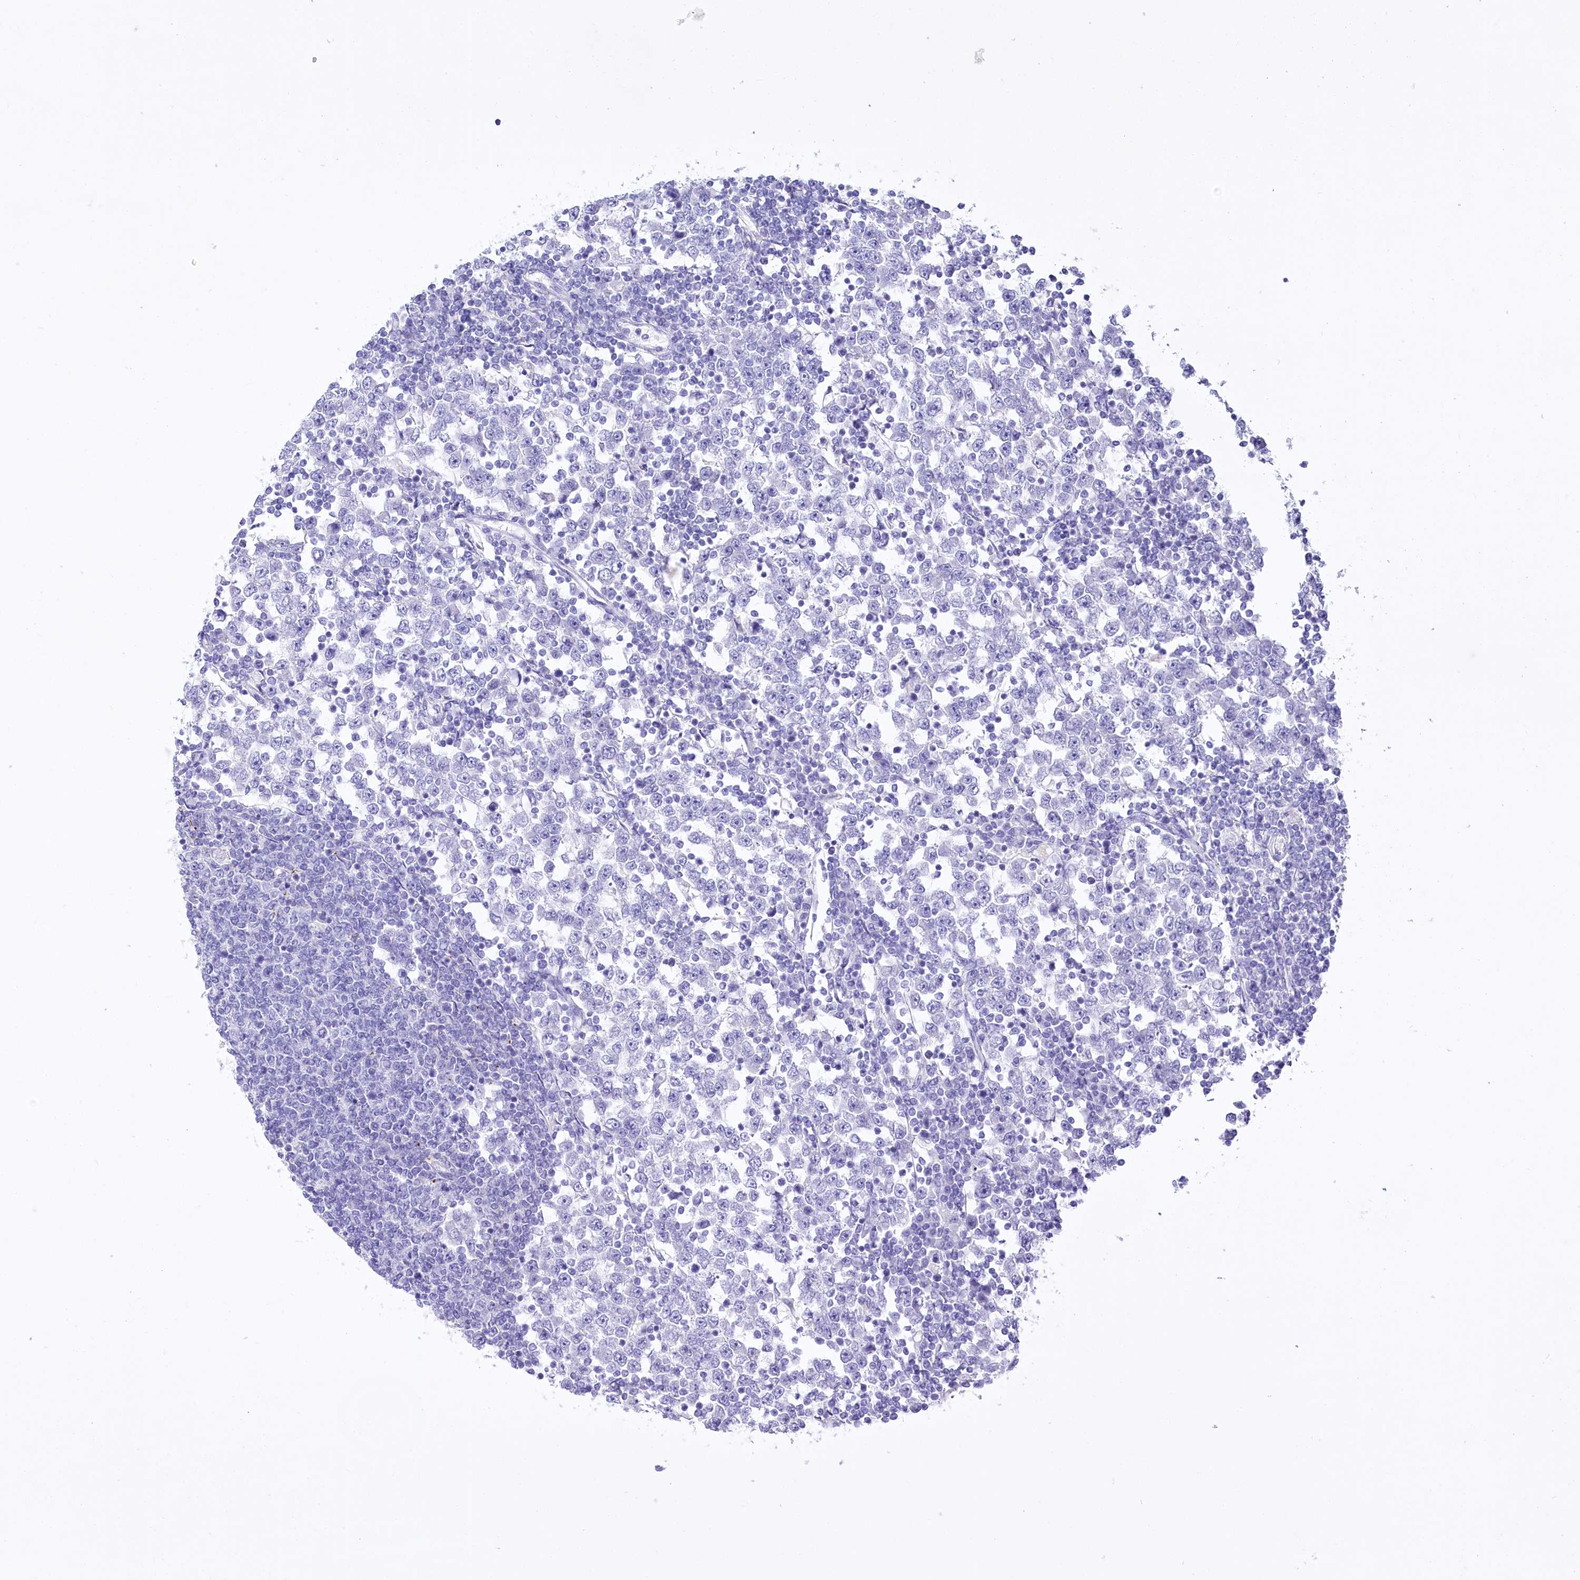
{"staining": {"intensity": "negative", "quantity": "none", "location": "none"}, "tissue": "testis cancer", "cell_type": "Tumor cells", "image_type": "cancer", "snomed": [{"axis": "morphology", "description": "Seminoma, NOS"}, {"axis": "topography", "description": "Testis"}], "caption": "Testis cancer (seminoma) stained for a protein using immunohistochemistry demonstrates no staining tumor cells.", "gene": "PBLD", "patient": {"sex": "male", "age": 65}}